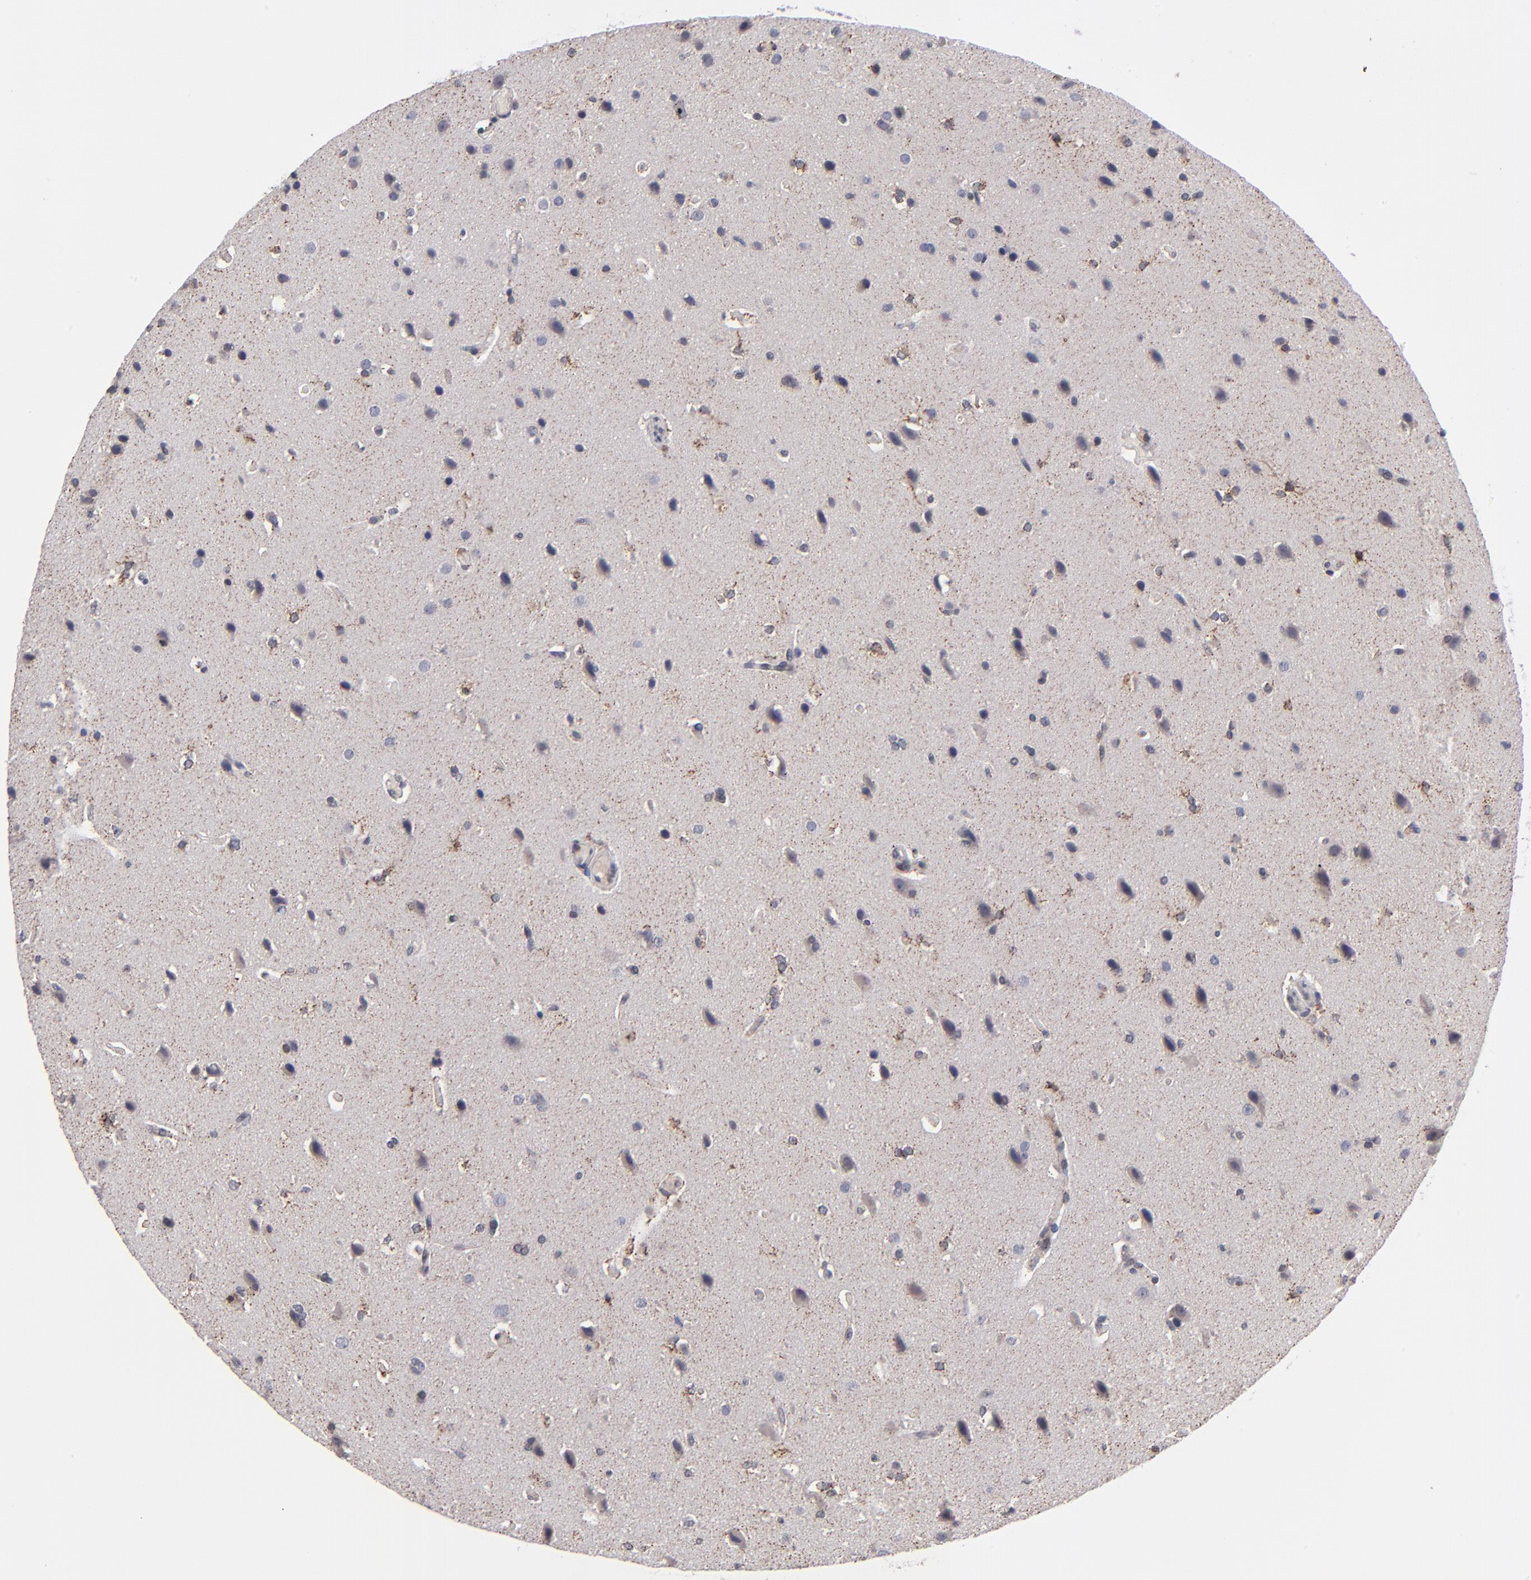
{"staining": {"intensity": "weak", "quantity": "<25%", "location": "cytoplasmic/membranous"}, "tissue": "glioma", "cell_type": "Tumor cells", "image_type": "cancer", "snomed": [{"axis": "morphology", "description": "Glioma, malignant, Low grade"}, {"axis": "topography", "description": "Cerebral cortex"}], "caption": "DAB immunohistochemical staining of human low-grade glioma (malignant) reveals no significant expression in tumor cells. (DAB (3,3'-diaminobenzidine) immunohistochemistry with hematoxylin counter stain).", "gene": "ODF2", "patient": {"sex": "female", "age": 47}}